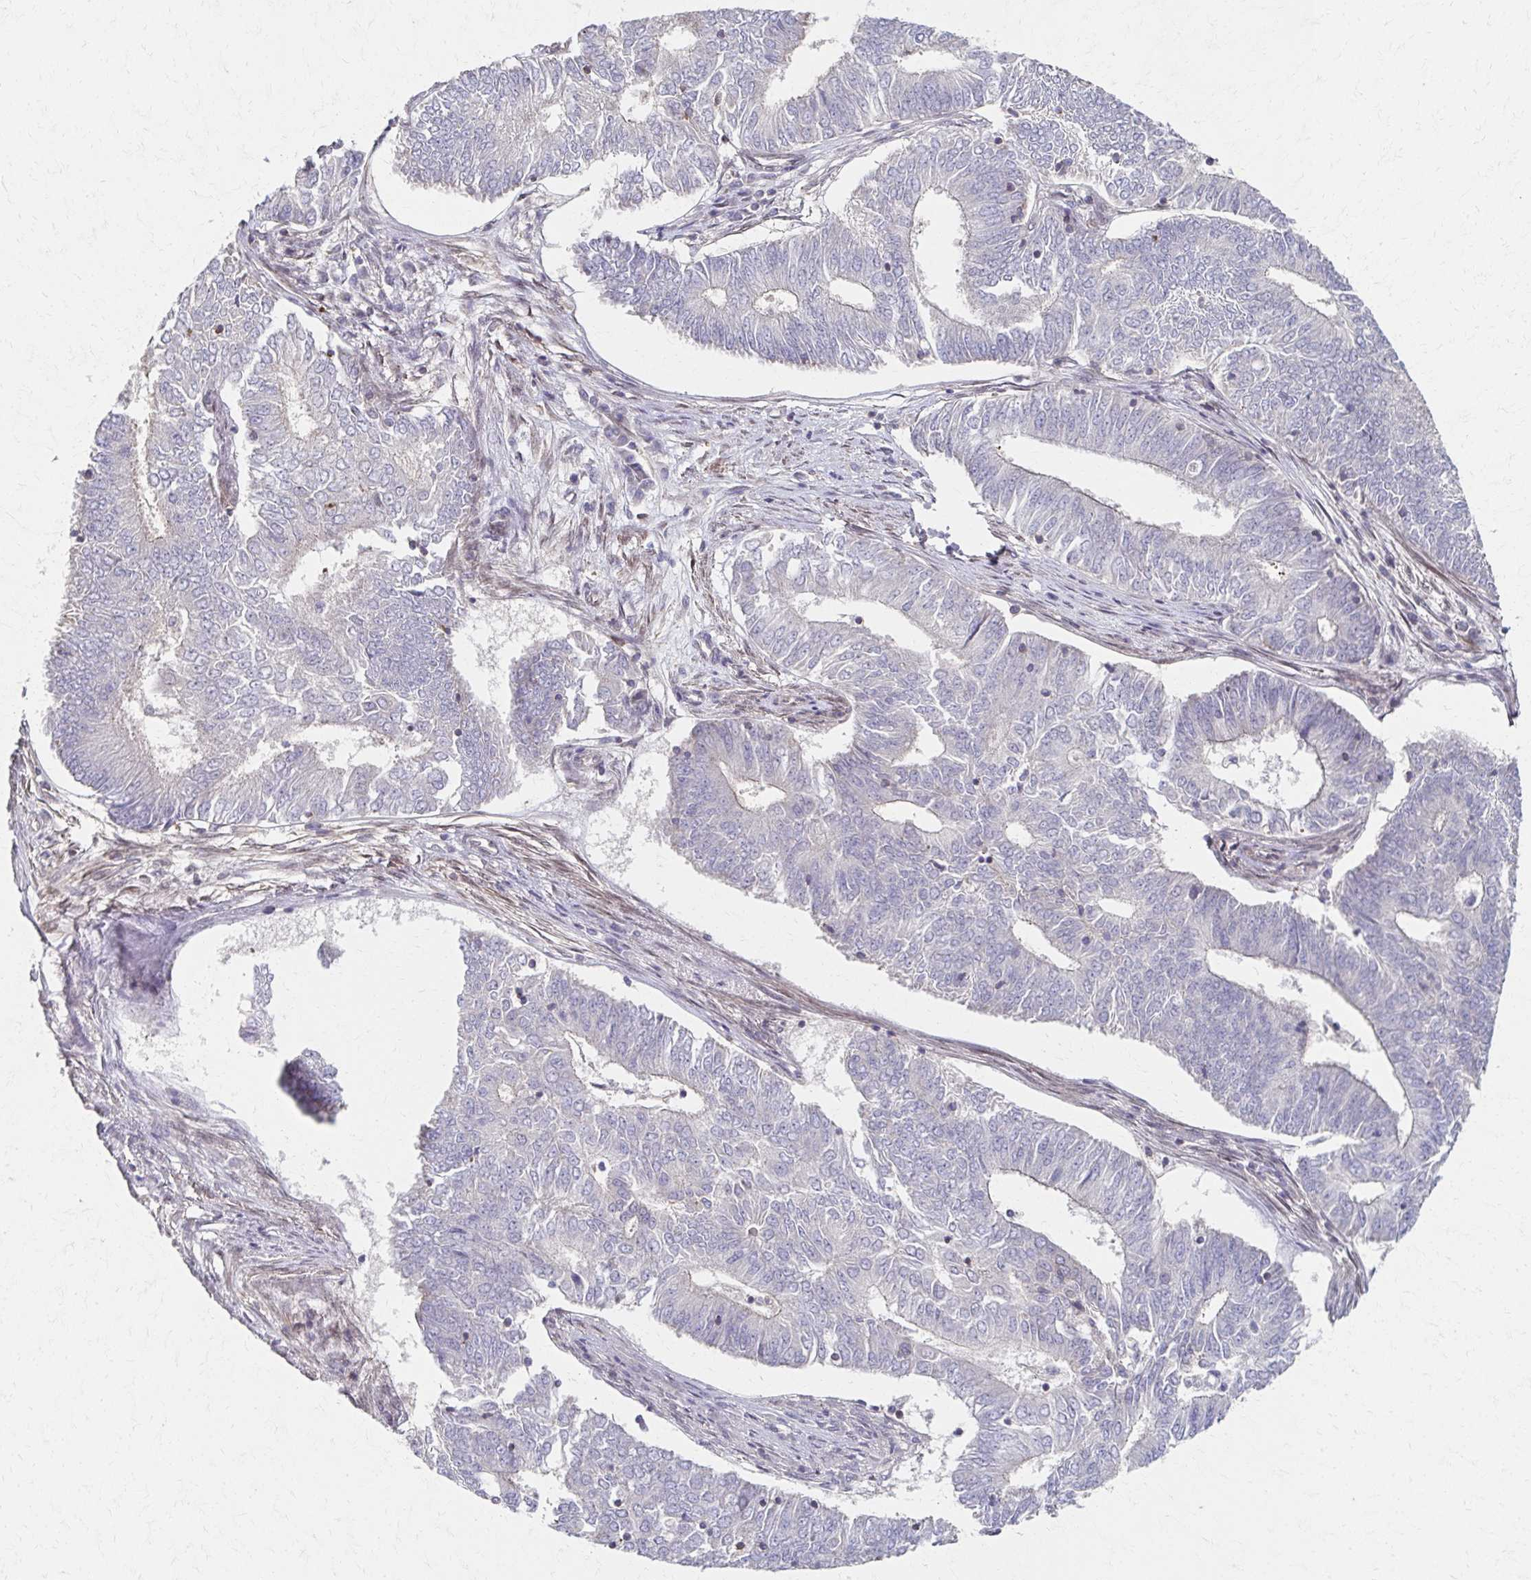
{"staining": {"intensity": "negative", "quantity": "none", "location": "none"}, "tissue": "endometrial cancer", "cell_type": "Tumor cells", "image_type": "cancer", "snomed": [{"axis": "morphology", "description": "Adenocarcinoma, NOS"}, {"axis": "topography", "description": "Endometrium"}], "caption": "There is no significant staining in tumor cells of endometrial cancer (adenocarcinoma).", "gene": "EOLA2", "patient": {"sex": "female", "age": 62}}